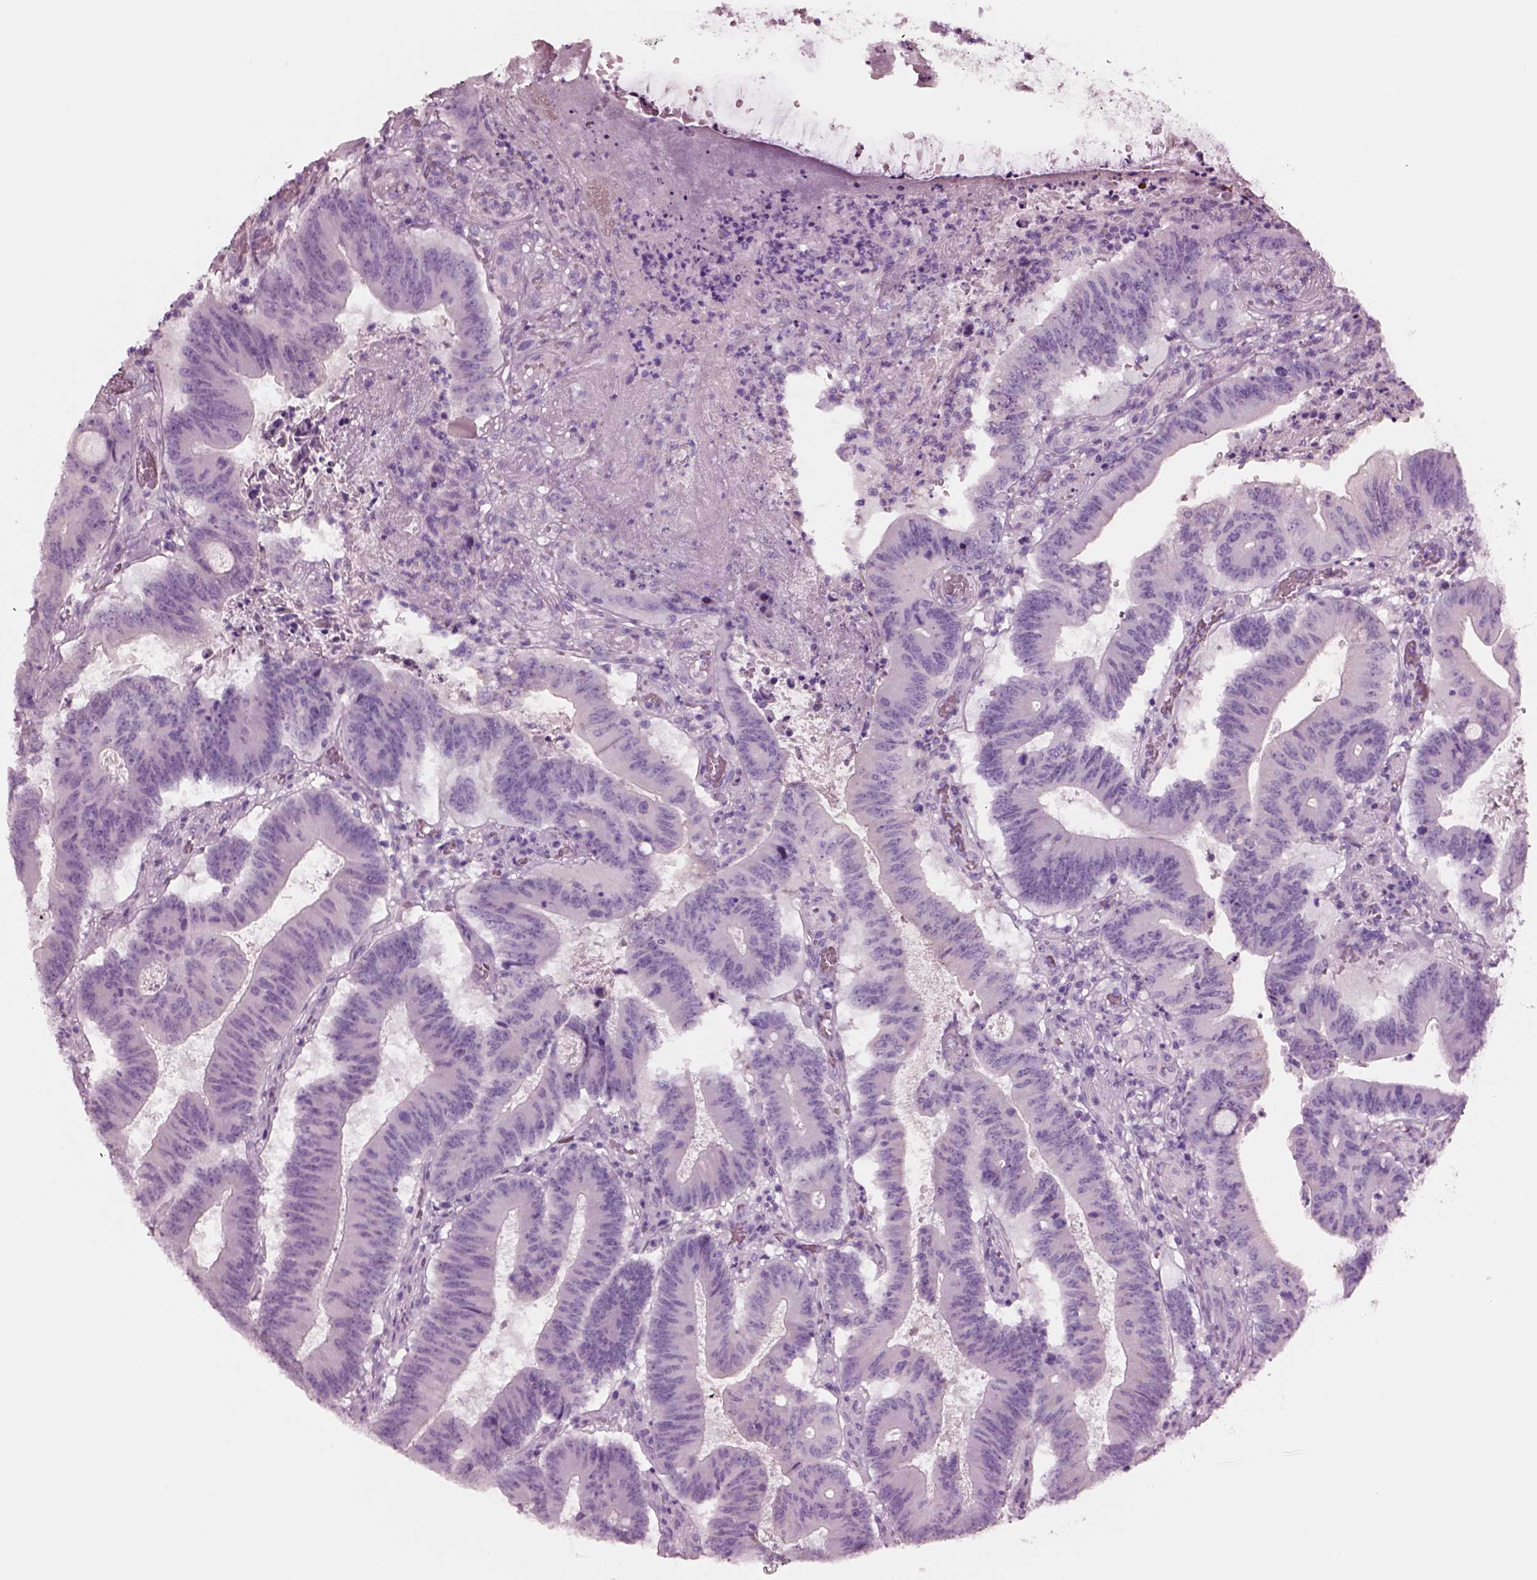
{"staining": {"intensity": "negative", "quantity": "none", "location": "none"}, "tissue": "colorectal cancer", "cell_type": "Tumor cells", "image_type": "cancer", "snomed": [{"axis": "morphology", "description": "Adenocarcinoma, NOS"}, {"axis": "topography", "description": "Colon"}], "caption": "An image of human adenocarcinoma (colorectal) is negative for staining in tumor cells. The staining is performed using DAB (3,3'-diaminobenzidine) brown chromogen with nuclei counter-stained in using hematoxylin.", "gene": "NMRK2", "patient": {"sex": "female", "age": 70}}